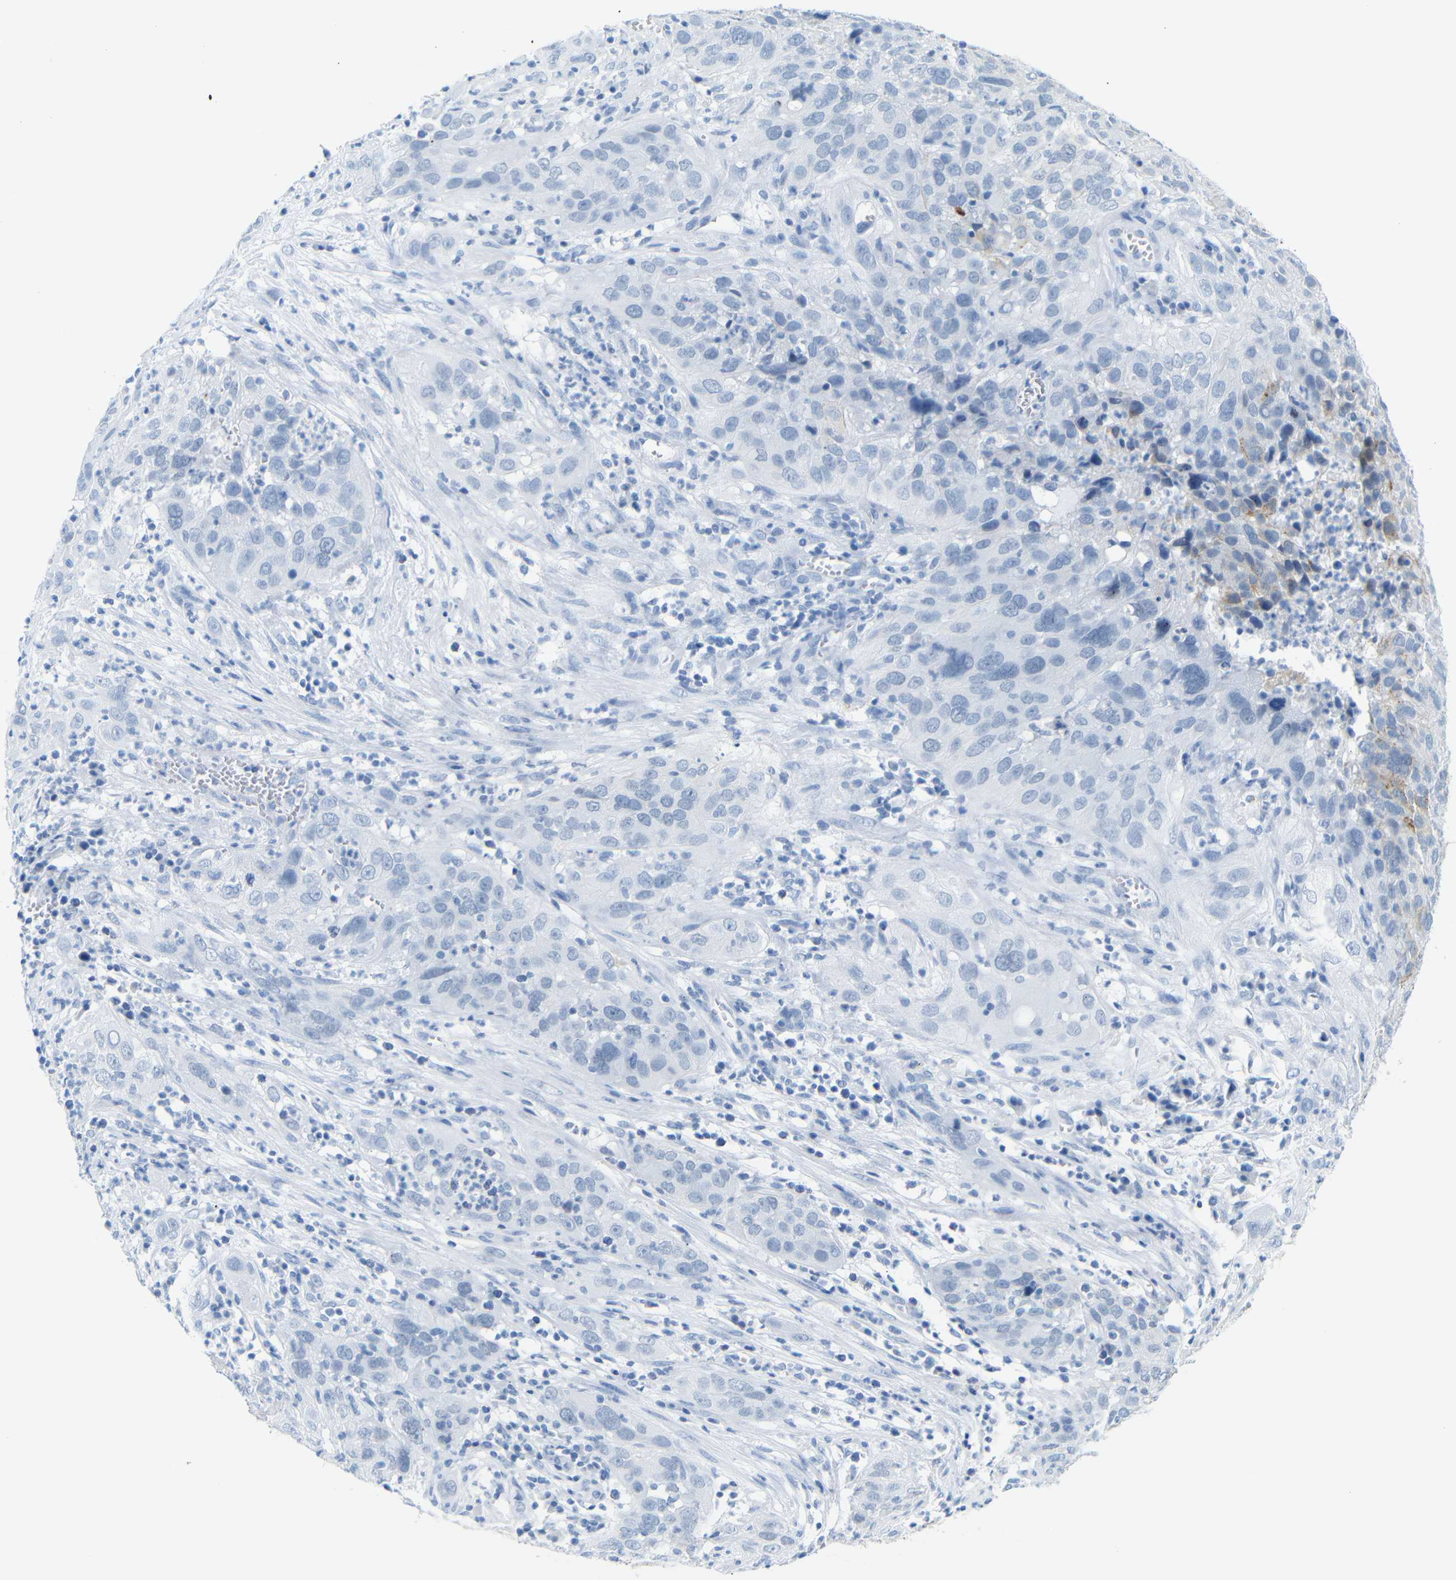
{"staining": {"intensity": "negative", "quantity": "none", "location": "none"}, "tissue": "cervical cancer", "cell_type": "Tumor cells", "image_type": "cancer", "snomed": [{"axis": "morphology", "description": "Squamous cell carcinoma, NOS"}, {"axis": "topography", "description": "Cervix"}], "caption": "The IHC micrograph has no significant positivity in tumor cells of cervical cancer tissue. Nuclei are stained in blue.", "gene": "DYNAP", "patient": {"sex": "female", "age": 32}}